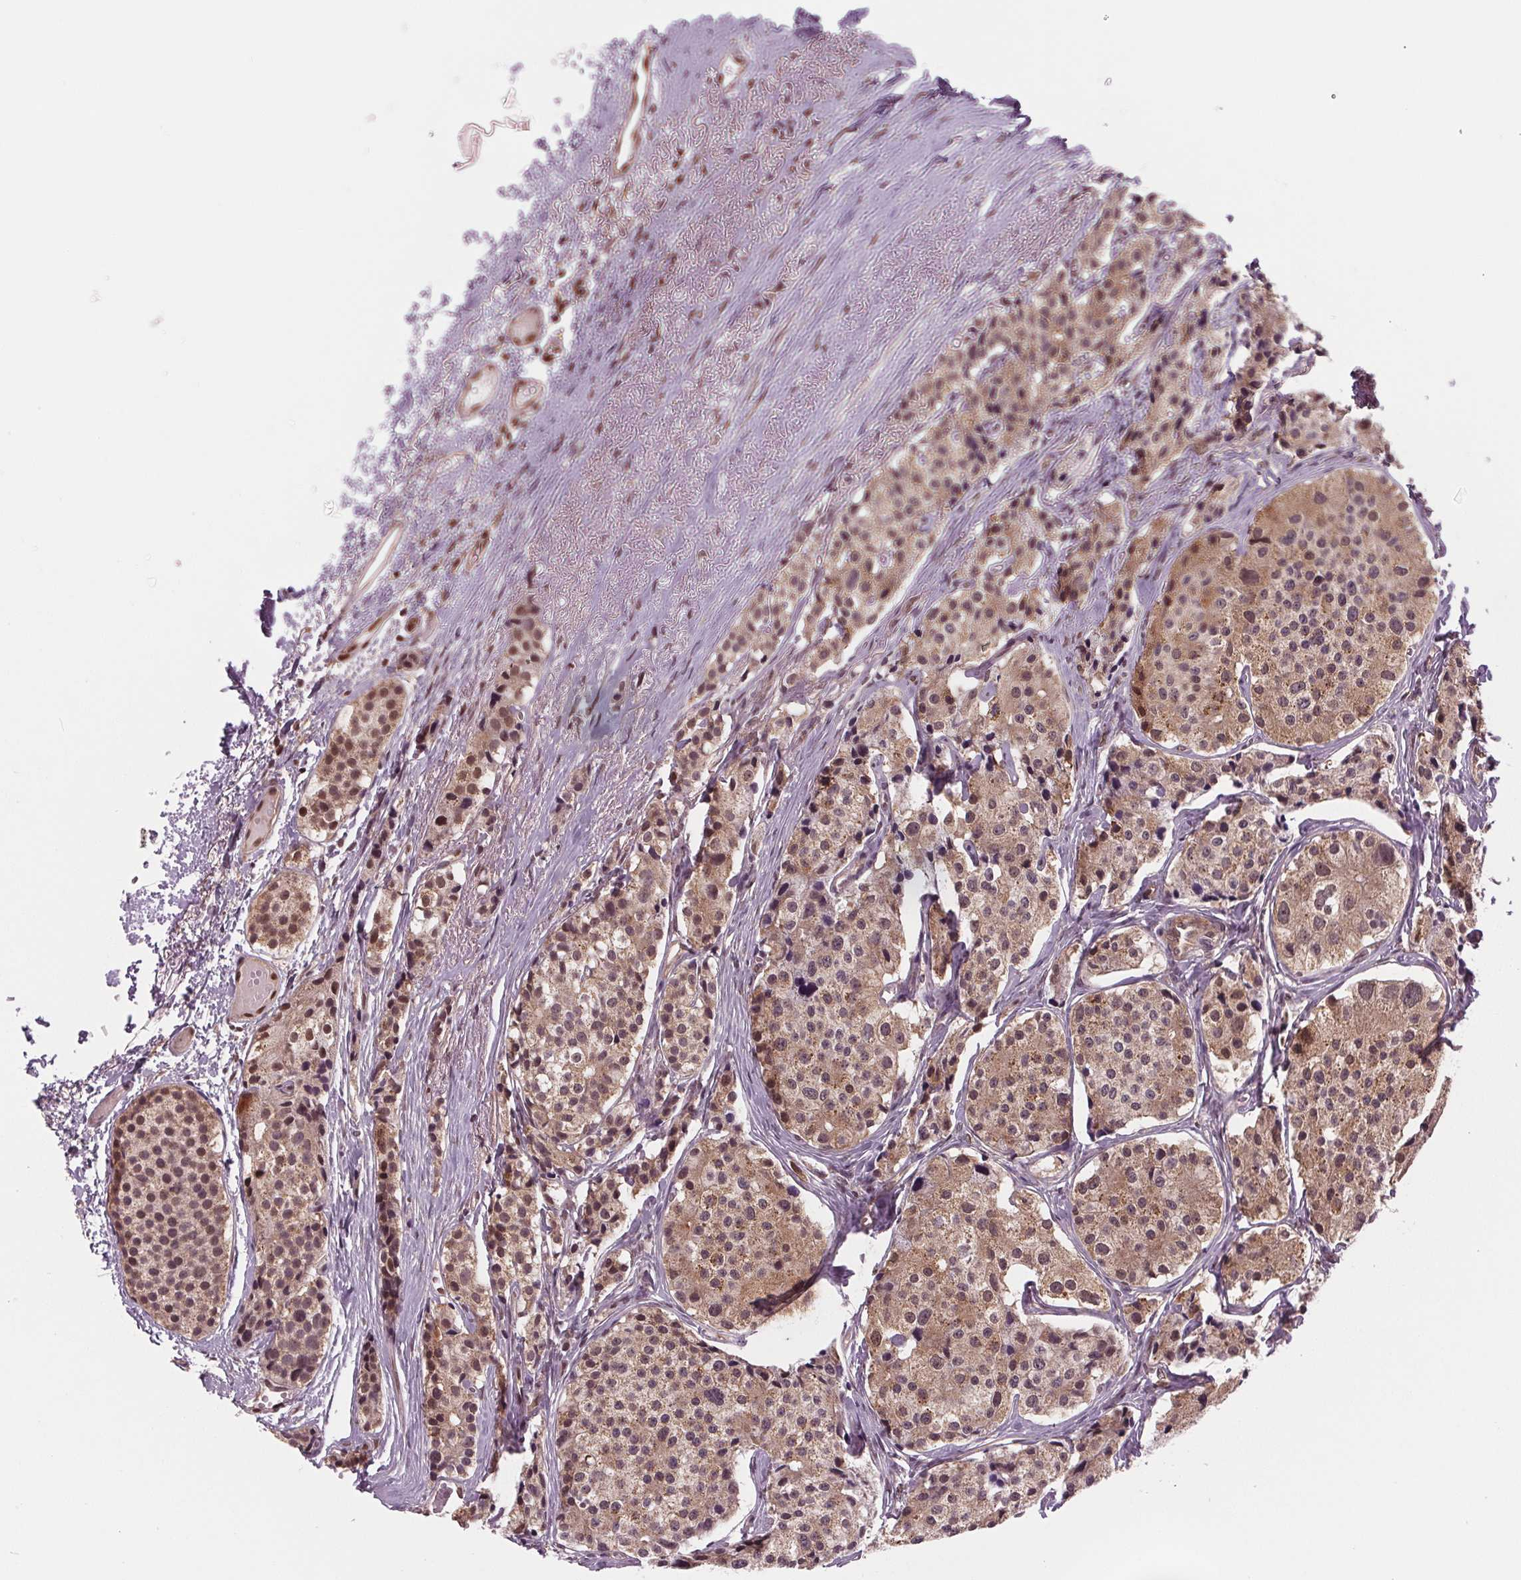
{"staining": {"intensity": "weak", "quantity": ">75%", "location": "cytoplasmic/membranous,nuclear"}, "tissue": "carcinoid", "cell_type": "Tumor cells", "image_type": "cancer", "snomed": [{"axis": "morphology", "description": "Carcinoid, malignant, NOS"}, {"axis": "topography", "description": "Small intestine"}], "caption": "Protein staining by immunohistochemistry reveals weak cytoplasmic/membranous and nuclear positivity in about >75% of tumor cells in carcinoid (malignant). Using DAB (3,3'-diaminobenzidine) (brown) and hematoxylin (blue) stains, captured at high magnification using brightfield microscopy.", "gene": "STAT3", "patient": {"sex": "female", "age": 65}}